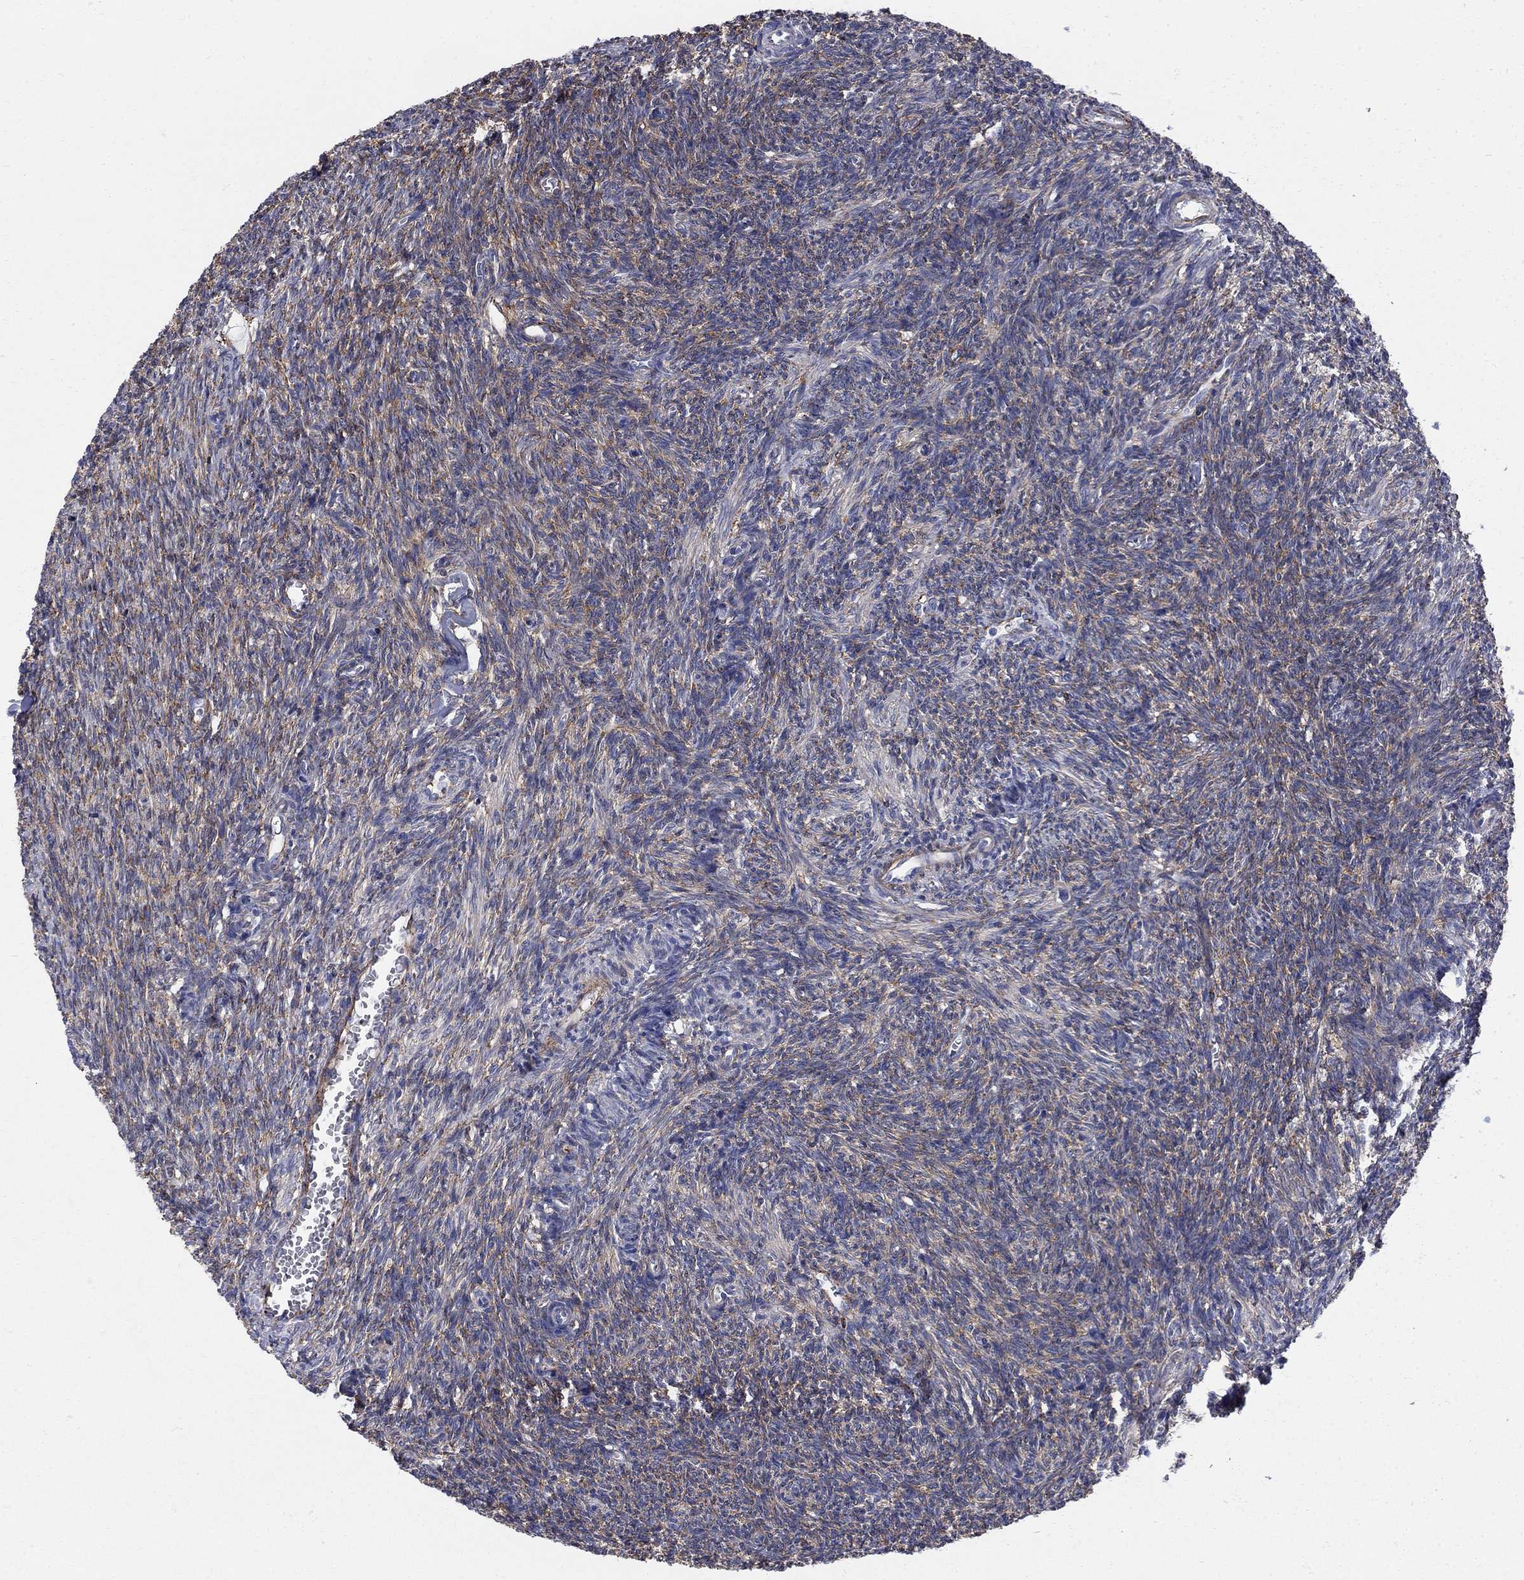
{"staining": {"intensity": "negative", "quantity": "none", "location": "none"}, "tissue": "ovary", "cell_type": "Ovarian stroma cells", "image_type": "normal", "snomed": [{"axis": "morphology", "description": "Normal tissue, NOS"}, {"axis": "topography", "description": "Ovary"}], "caption": "Histopathology image shows no significant protein positivity in ovarian stroma cells of unremarkable ovary.", "gene": "SEPTIN8", "patient": {"sex": "female", "age": 27}}